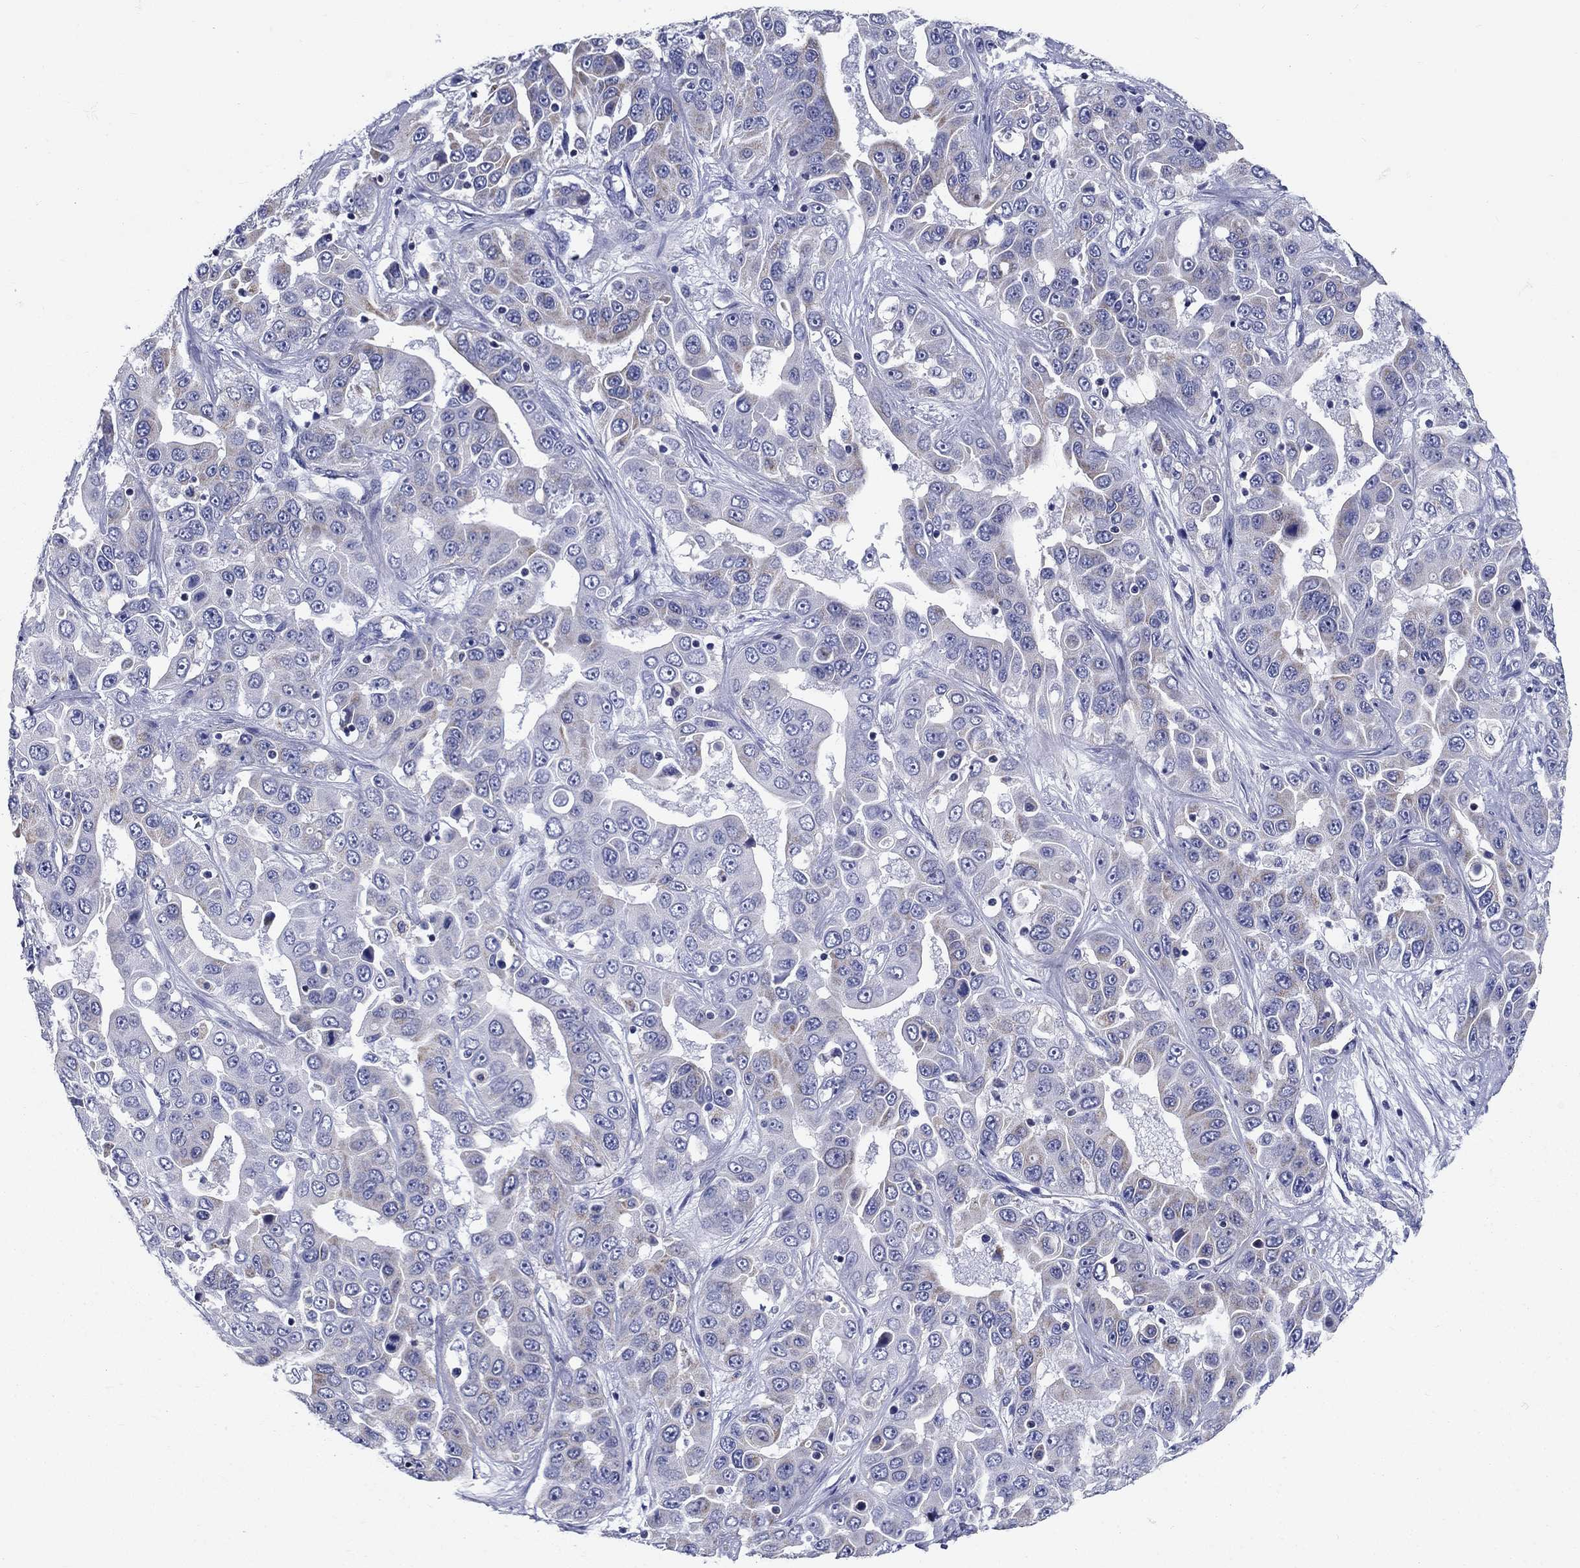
{"staining": {"intensity": "weak", "quantity": "<25%", "location": "cytoplasmic/membranous"}, "tissue": "liver cancer", "cell_type": "Tumor cells", "image_type": "cancer", "snomed": [{"axis": "morphology", "description": "Cholangiocarcinoma"}, {"axis": "topography", "description": "Liver"}], "caption": "Immunohistochemistry of human liver cancer (cholangiocarcinoma) displays no expression in tumor cells.", "gene": "UPB1", "patient": {"sex": "female", "age": 52}}